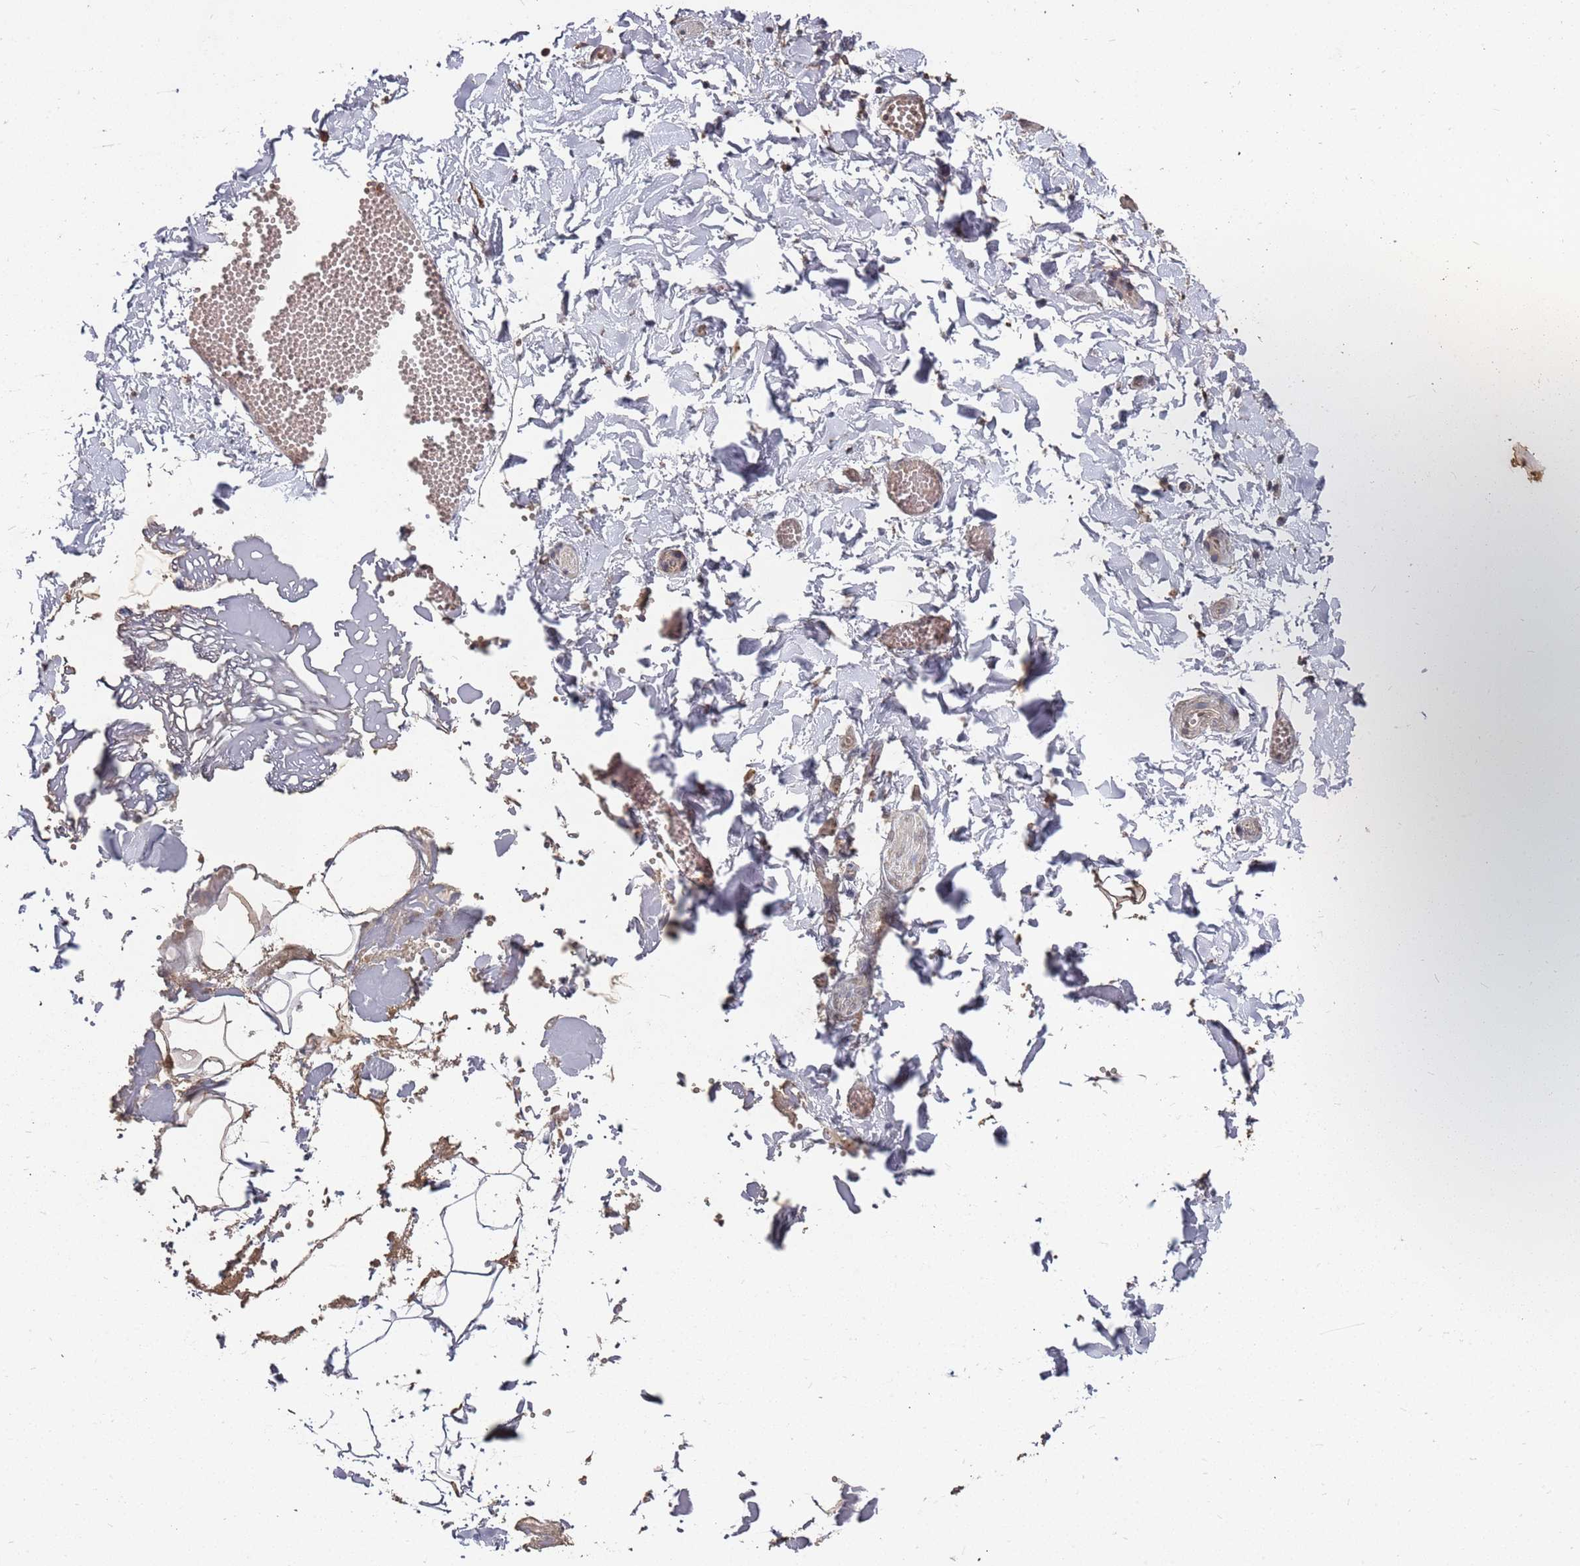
{"staining": {"intensity": "weak", "quantity": "25%-75%", "location": "cytoplasmic/membranous"}, "tissue": "adipose tissue", "cell_type": "Adipocytes", "image_type": "normal", "snomed": [{"axis": "morphology", "description": "Normal tissue, NOS"}, {"axis": "topography", "description": "Gallbladder"}, {"axis": "topography", "description": "Peripheral nerve tissue"}], "caption": "Adipocytes show weak cytoplasmic/membranous positivity in approximately 25%-75% of cells in normal adipose tissue.", "gene": "ATG5", "patient": {"sex": "male", "age": 38}}